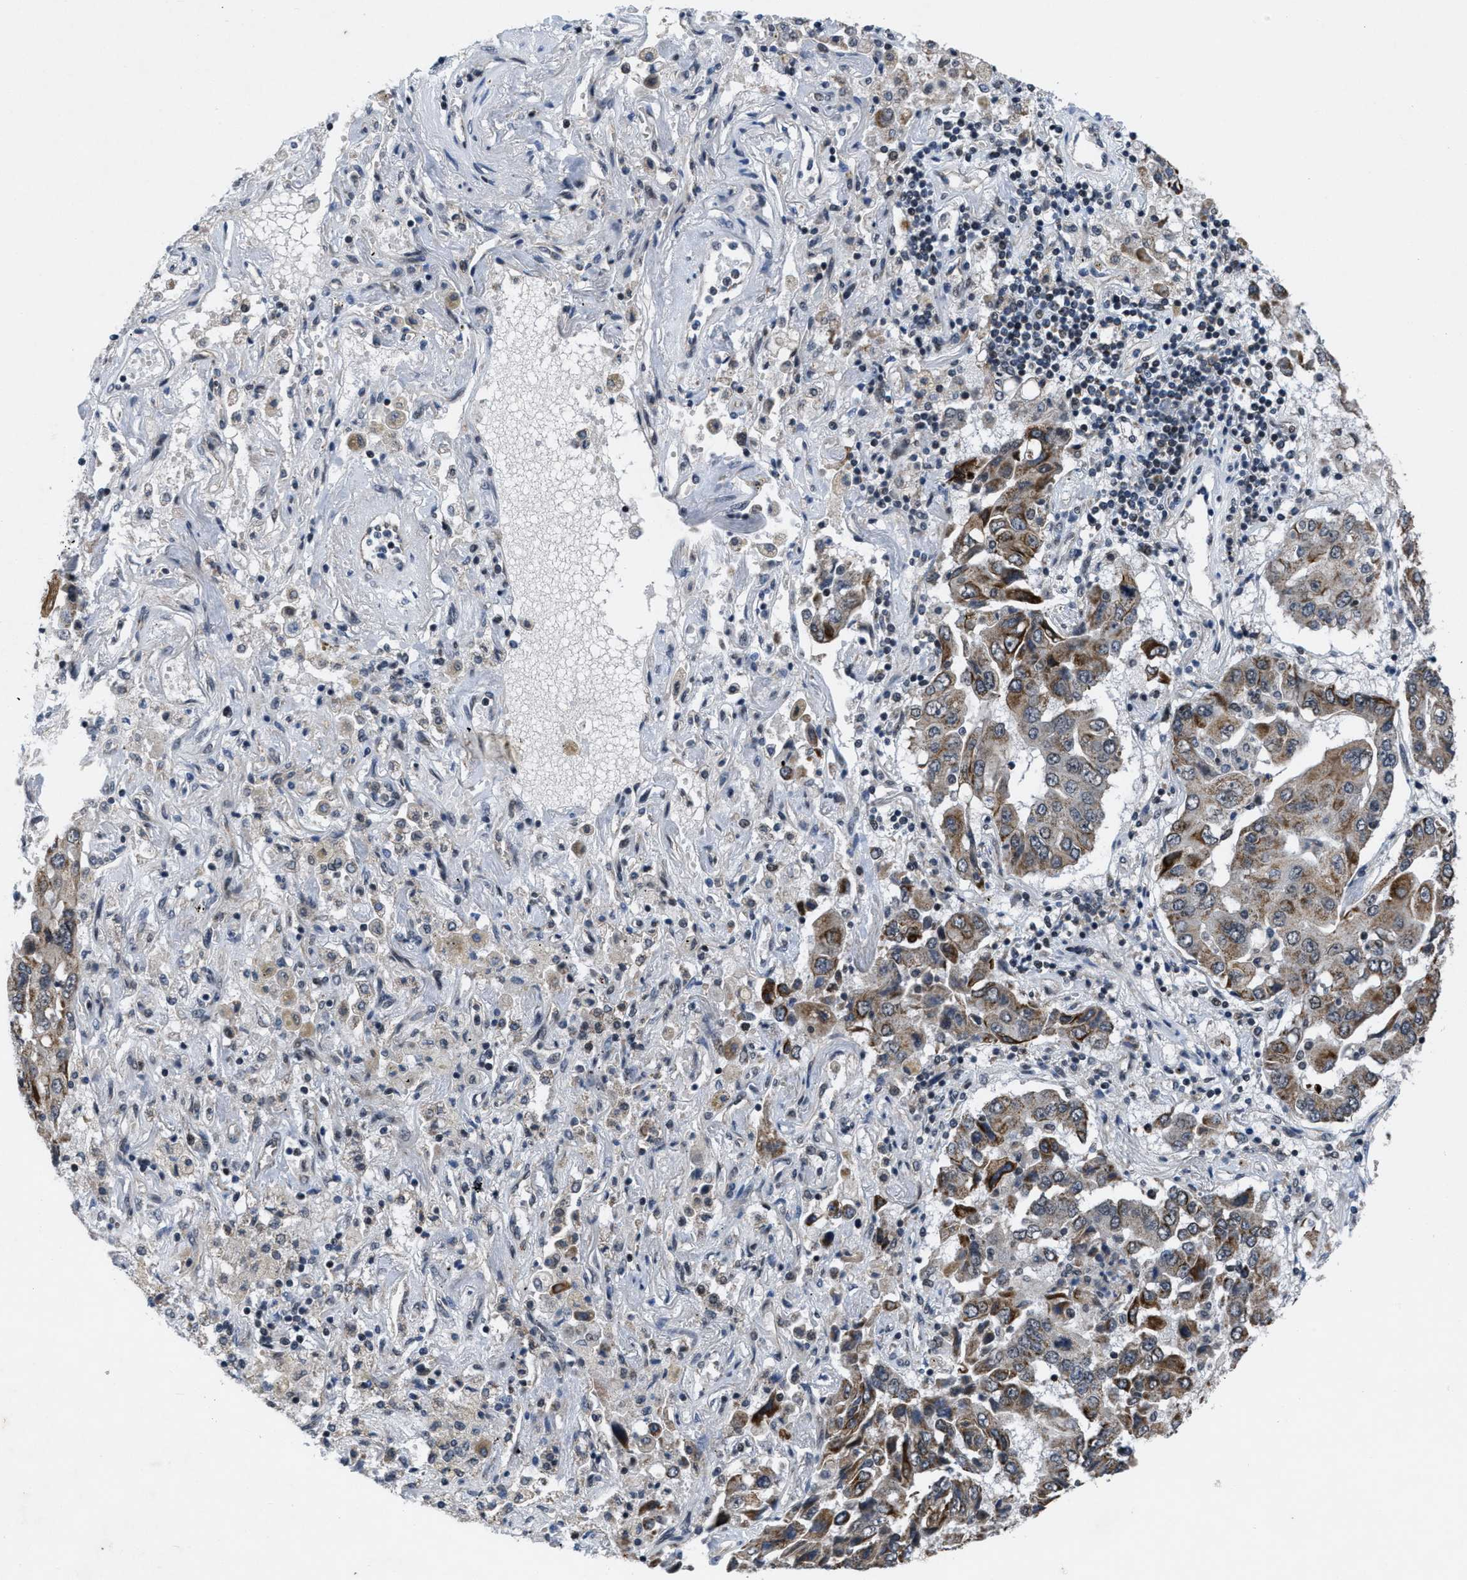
{"staining": {"intensity": "moderate", "quantity": "25%-75%", "location": "cytoplasmic/membranous"}, "tissue": "lung cancer", "cell_type": "Tumor cells", "image_type": "cancer", "snomed": [{"axis": "morphology", "description": "Adenocarcinoma, NOS"}, {"axis": "topography", "description": "Lung"}], "caption": "Brown immunohistochemical staining in human lung cancer (adenocarcinoma) displays moderate cytoplasmic/membranous expression in about 25%-75% of tumor cells.", "gene": "ZNHIT1", "patient": {"sex": "female", "age": 65}}